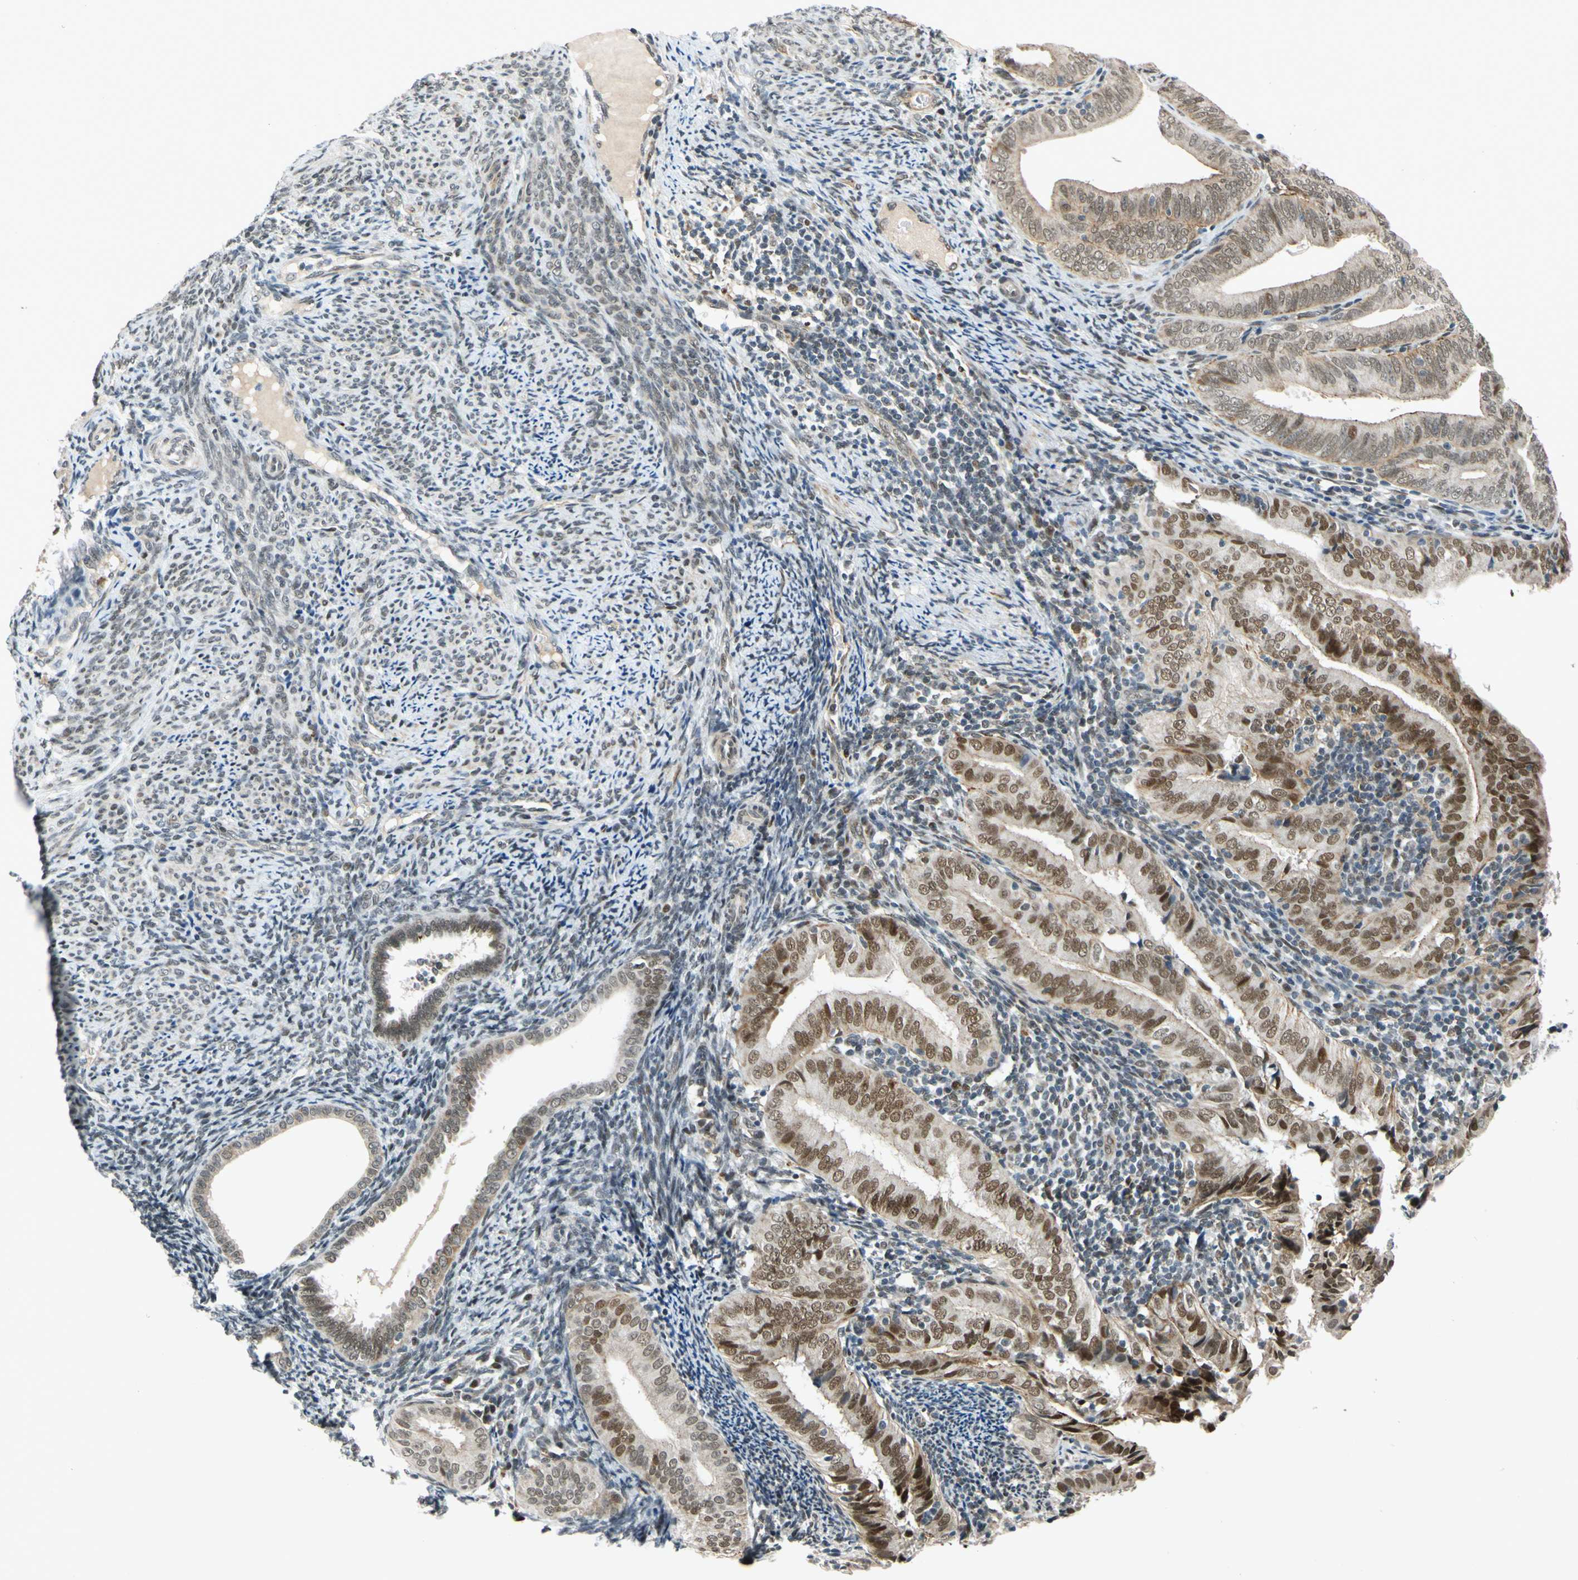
{"staining": {"intensity": "moderate", "quantity": ">75%", "location": "nuclear"}, "tissue": "endometrial cancer", "cell_type": "Tumor cells", "image_type": "cancer", "snomed": [{"axis": "morphology", "description": "Adenocarcinoma, NOS"}, {"axis": "topography", "description": "Endometrium"}], "caption": "This is an image of immunohistochemistry (IHC) staining of endometrial cancer, which shows moderate staining in the nuclear of tumor cells.", "gene": "POGZ", "patient": {"sex": "female", "age": 58}}